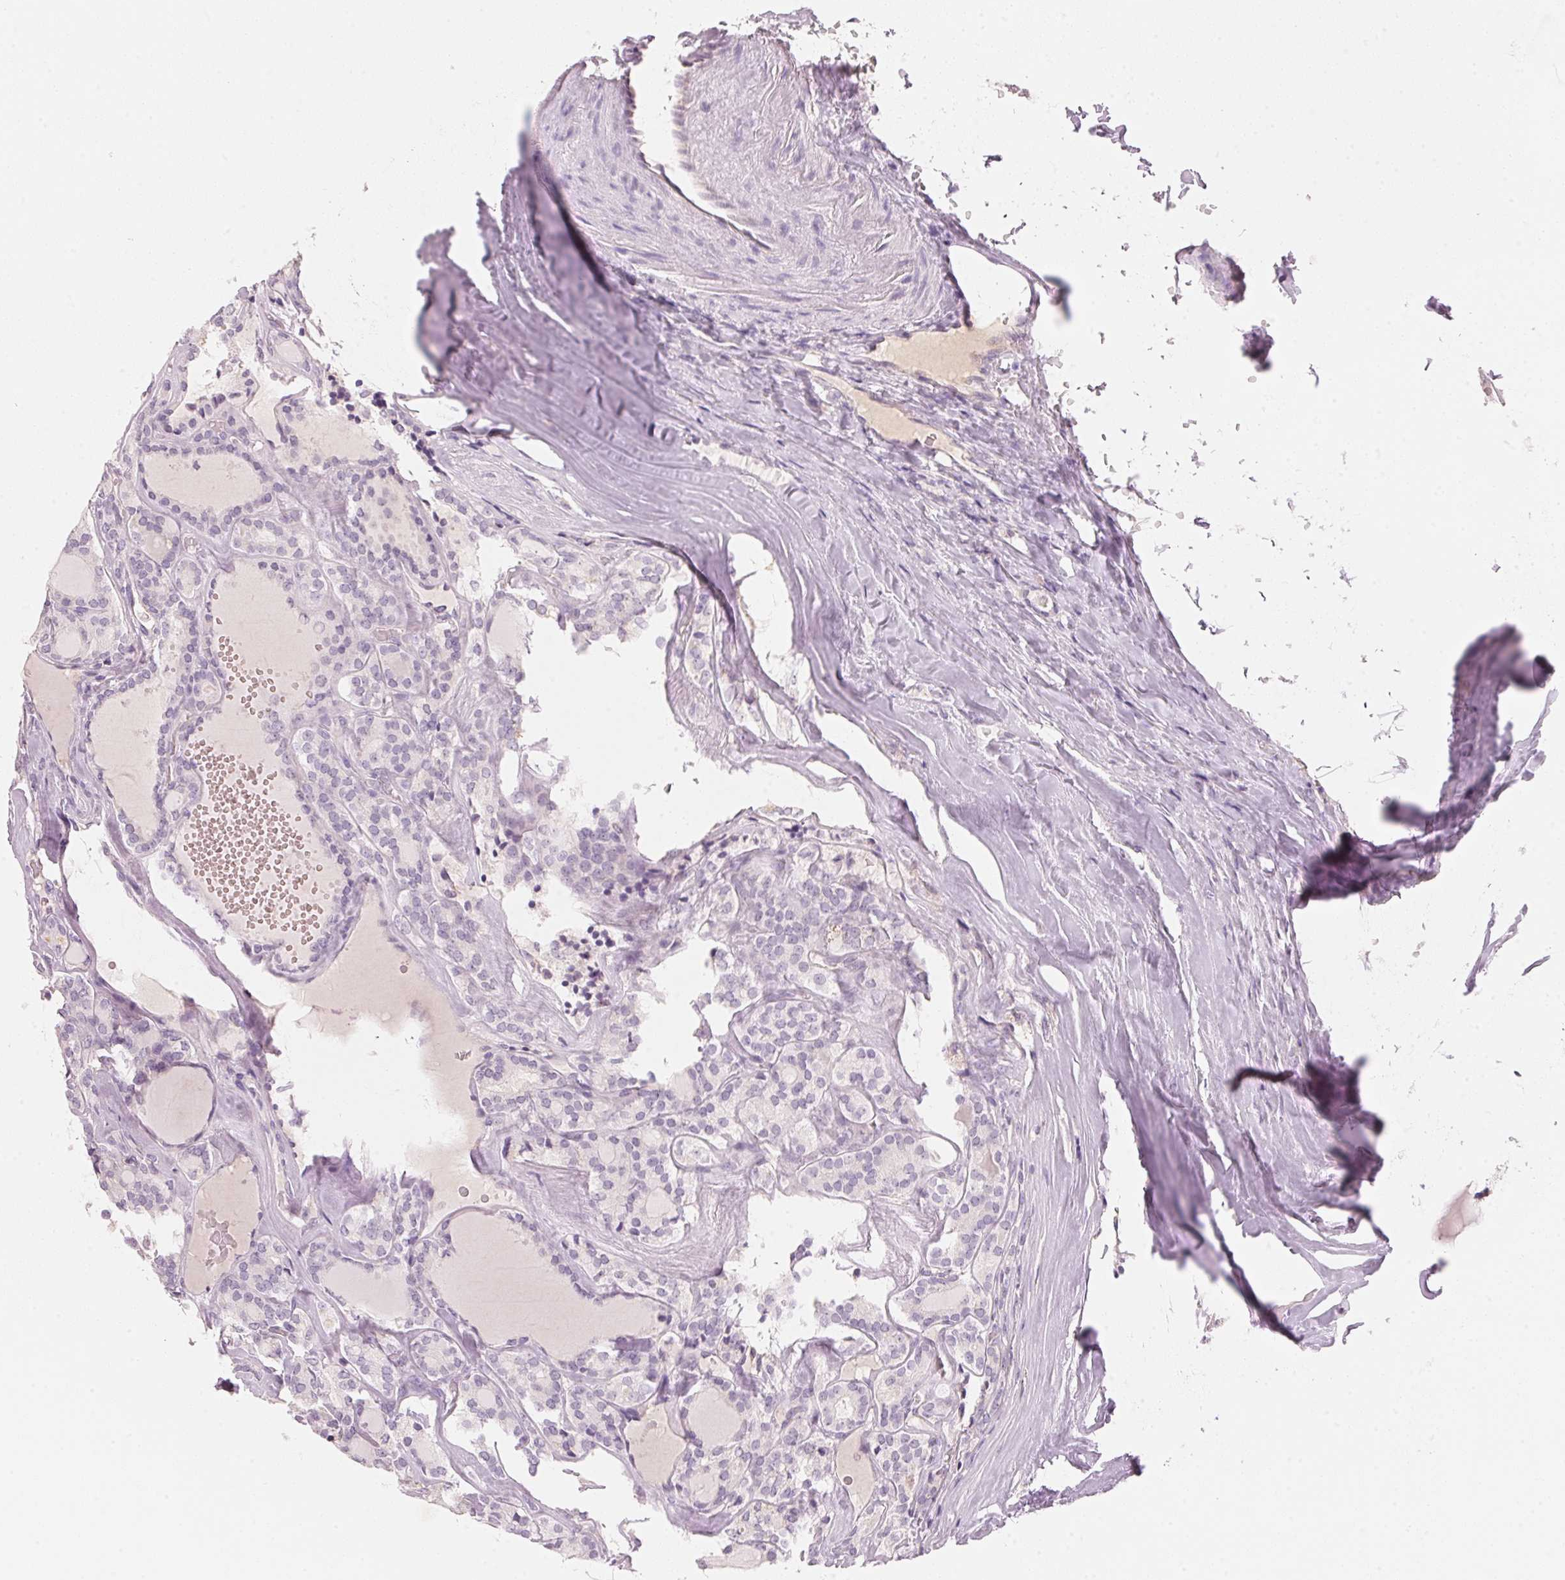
{"staining": {"intensity": "negative", "quantity": "none", "location": "none"}, "tissue": "thyroid cancer", "cell_type": "Tumor cells", "image_type": "cancer", "snomed": [{"axis": "morphology", "description": "Follicular adenoma carcinoma, NOS"}, {"axis": "topography", "description": "Thyroid gland"}], "caption": "Immunohistochemical staining of follicular adenoma carcinoma (thyroid) demonstrates no significant expression in tumor cells.", "gene": "HOXB13", "patient": {"sex": "male", "age": 74}}